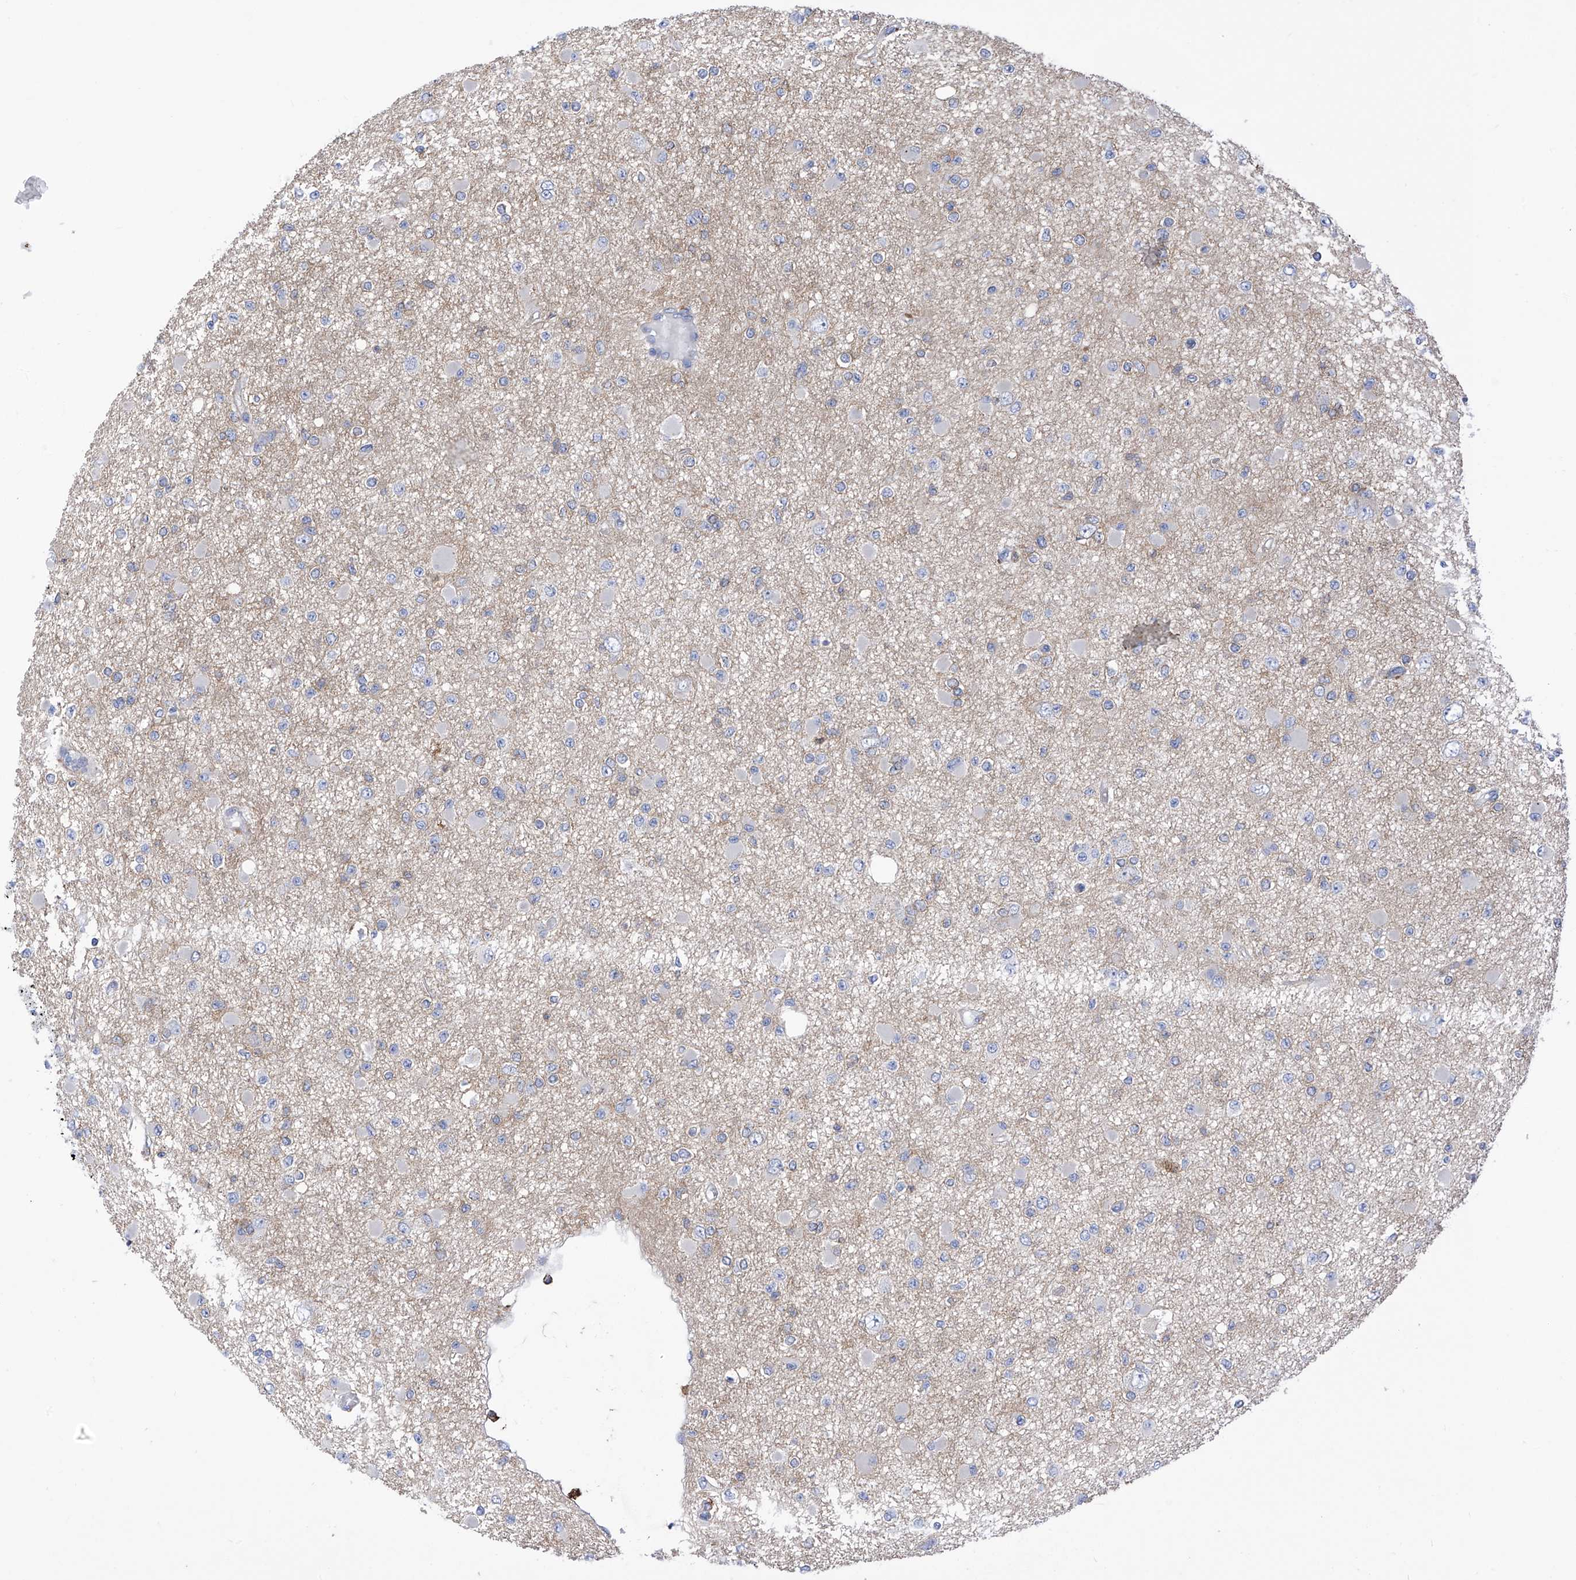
{"staining": {"intensity": "negative", "quantity": "none", "location": "none"}, "tissue": "glioma", "cell_type": "Tumor cells", "image_type": "cancer", "snomed": [{"axis": "morphology", "description": "Glioma, malignant, Low grade"}, {"axis": "topography", "description": "Brain"}], "caption": "Immunohistochemistry micrograph of human malignant low-grade glioma stained for a protein (brown), which exhibits no positivity in tumor cells.", "gene": "P2RX7", "patient": {"sex": "female", "age": 22}}